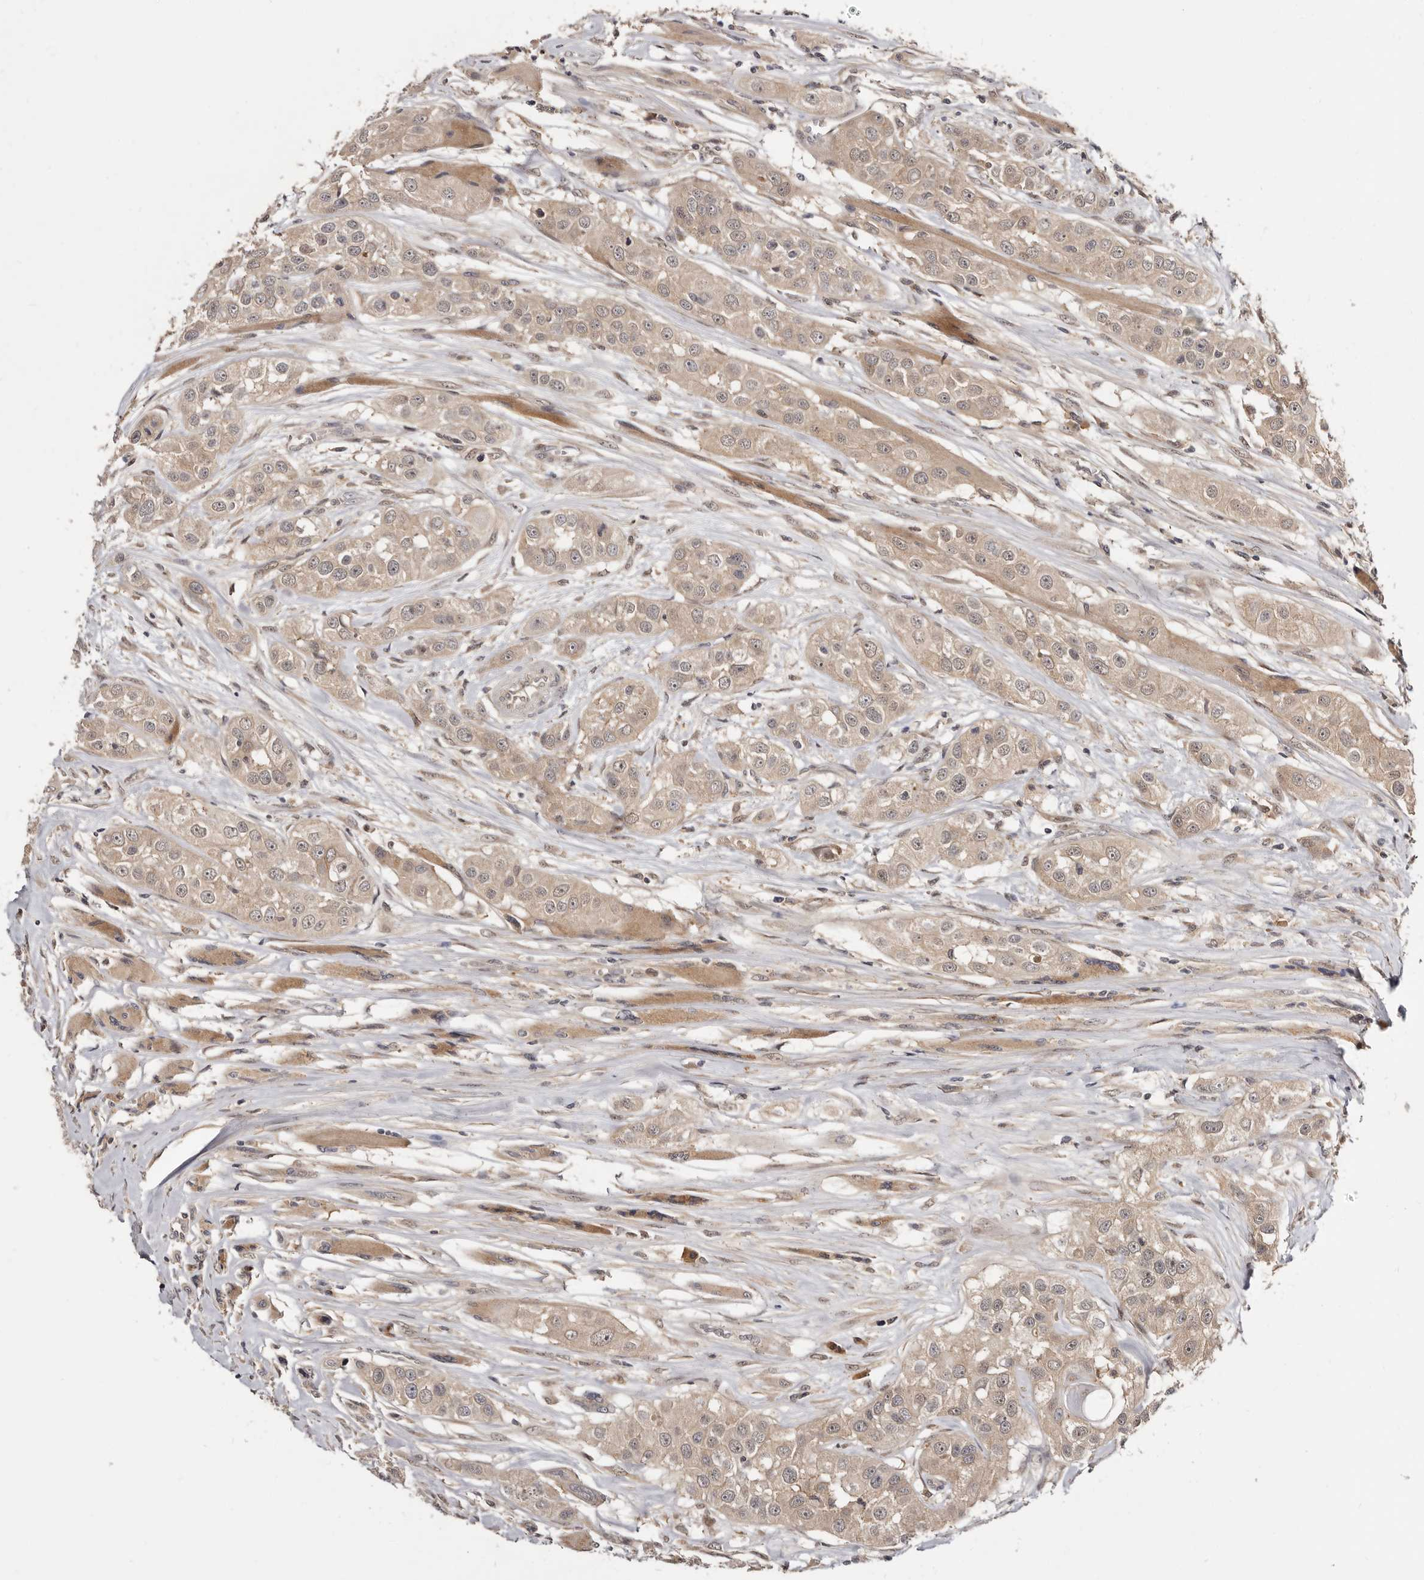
{"staining": {"intensity": "weak", "quantity": ">75%", "location": "cytoplasmic/membranous"}, "tissue": "head and neck cancer", "cell_type": "Tumor cells", "image_type": "cancer", "snomed": [{"axis": "morphology", "description": "Normal tissue, NOS"}, {"axis": "morphology", "description": "Squamous cell carcinoma, NOS"}, {"axis": "topography", "description": "Skeletal muscle"}, {"axis": "topography", "description": "Head-Neck"}], "caption": "Protein expression by immunohistochemistry (IHC) reveals weak cytoplasmic/membranous expression in approximately >75% of tumor cells in head and neck cancer. Using DAB (brown) and hematoxylin (blue) stains, captured at high magnification using brightfield microscopy.", "gene": "INAVA", "patient": {"sex": "male", "age": 51}}